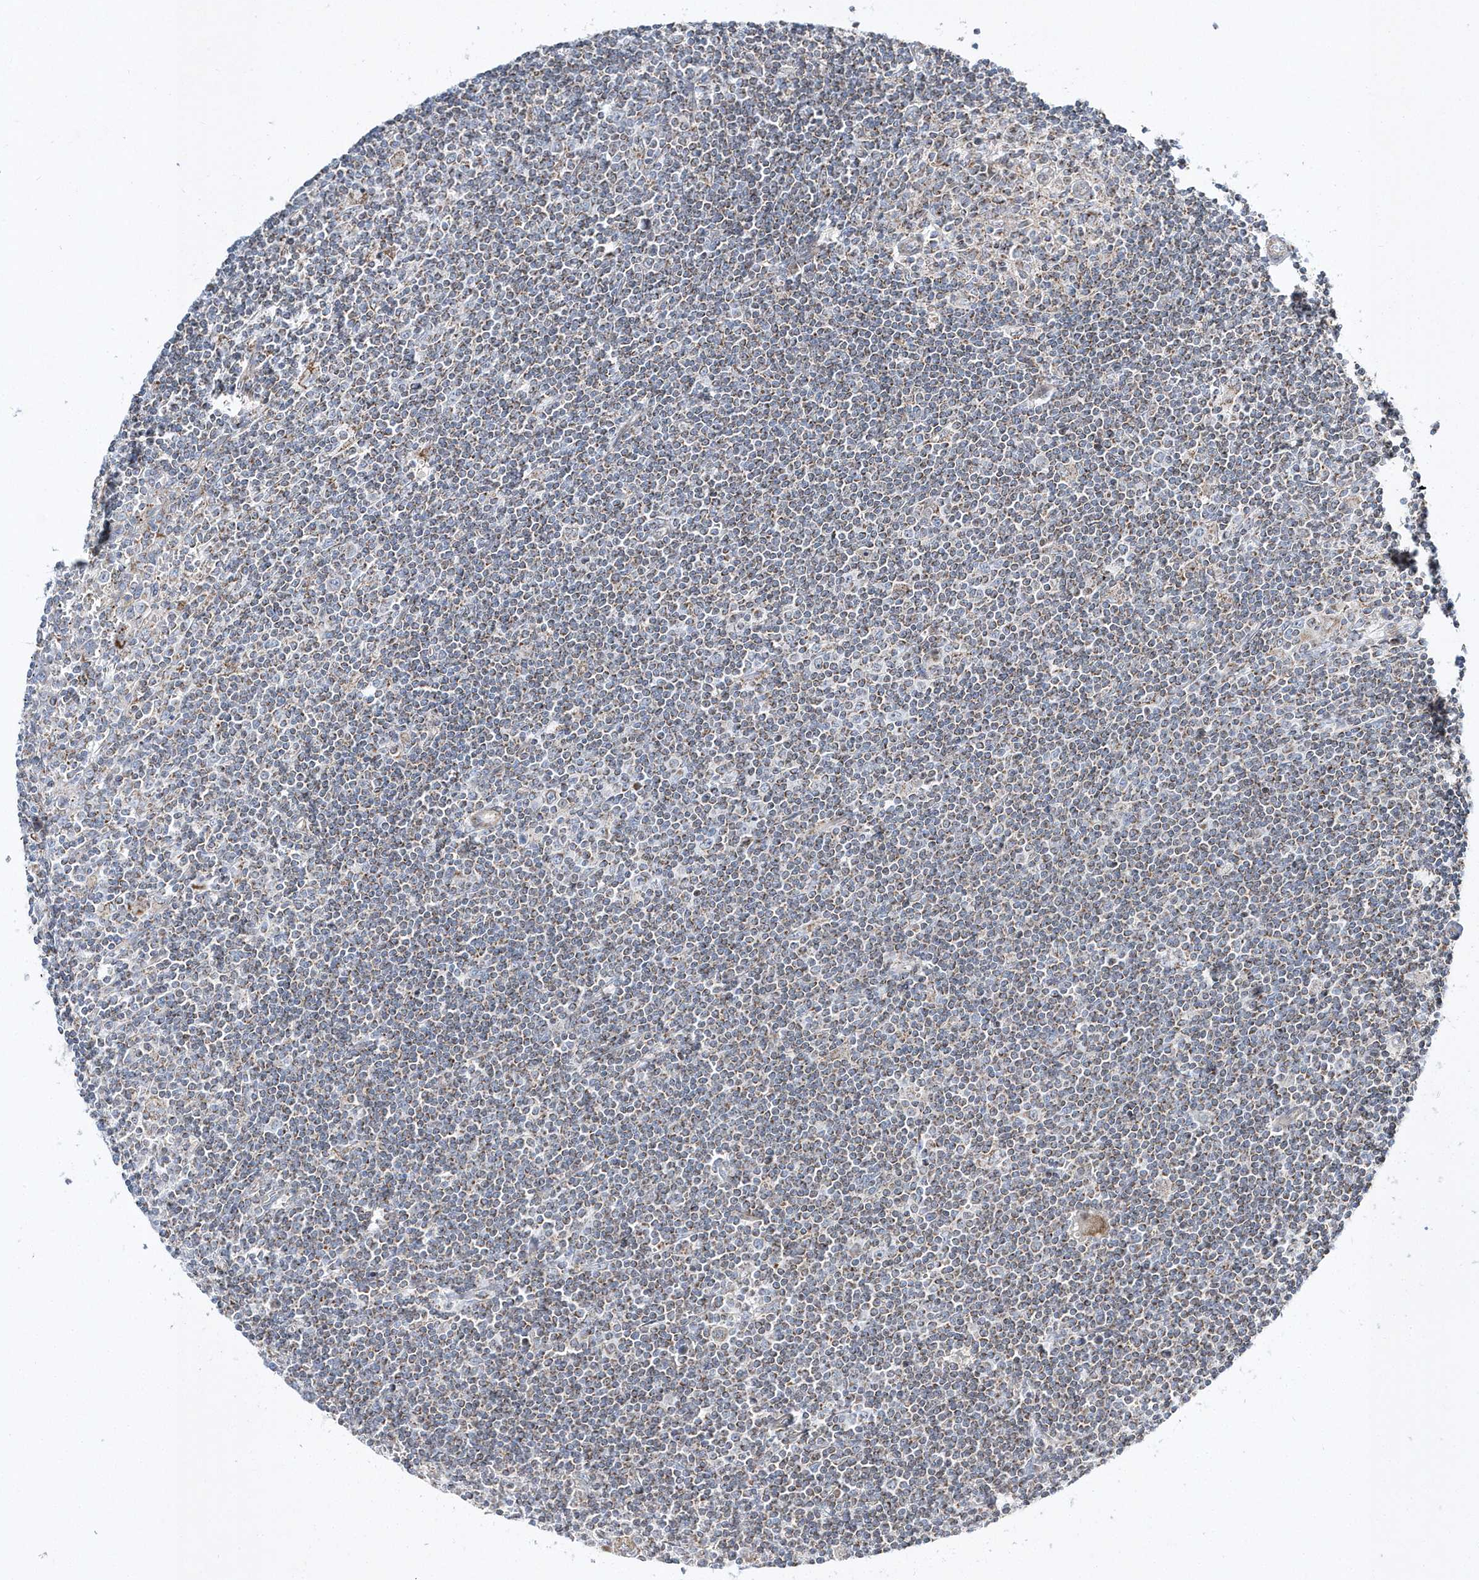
{"staining": {"intensity": "weak", "quantity": "25%-75%", "location": "cytoplasmic/membranous"}, "tissue": "lymphoma", "cell_type": "Tumor cells", "image_type": "cancer", "snomed": [{"axis": "morphology", "description": "Malignant lymphoma, non-Hodgkin's type, Low grade"}, {"axis": "topography", "description": "Spleen"}], "caption": "Weak cytoplasmic/membranous protein expression is present in about 25%-75% of tumor cells in lymphoma.", "gene": "OPA1", "patient": {"sex": "male", "age": 76}}